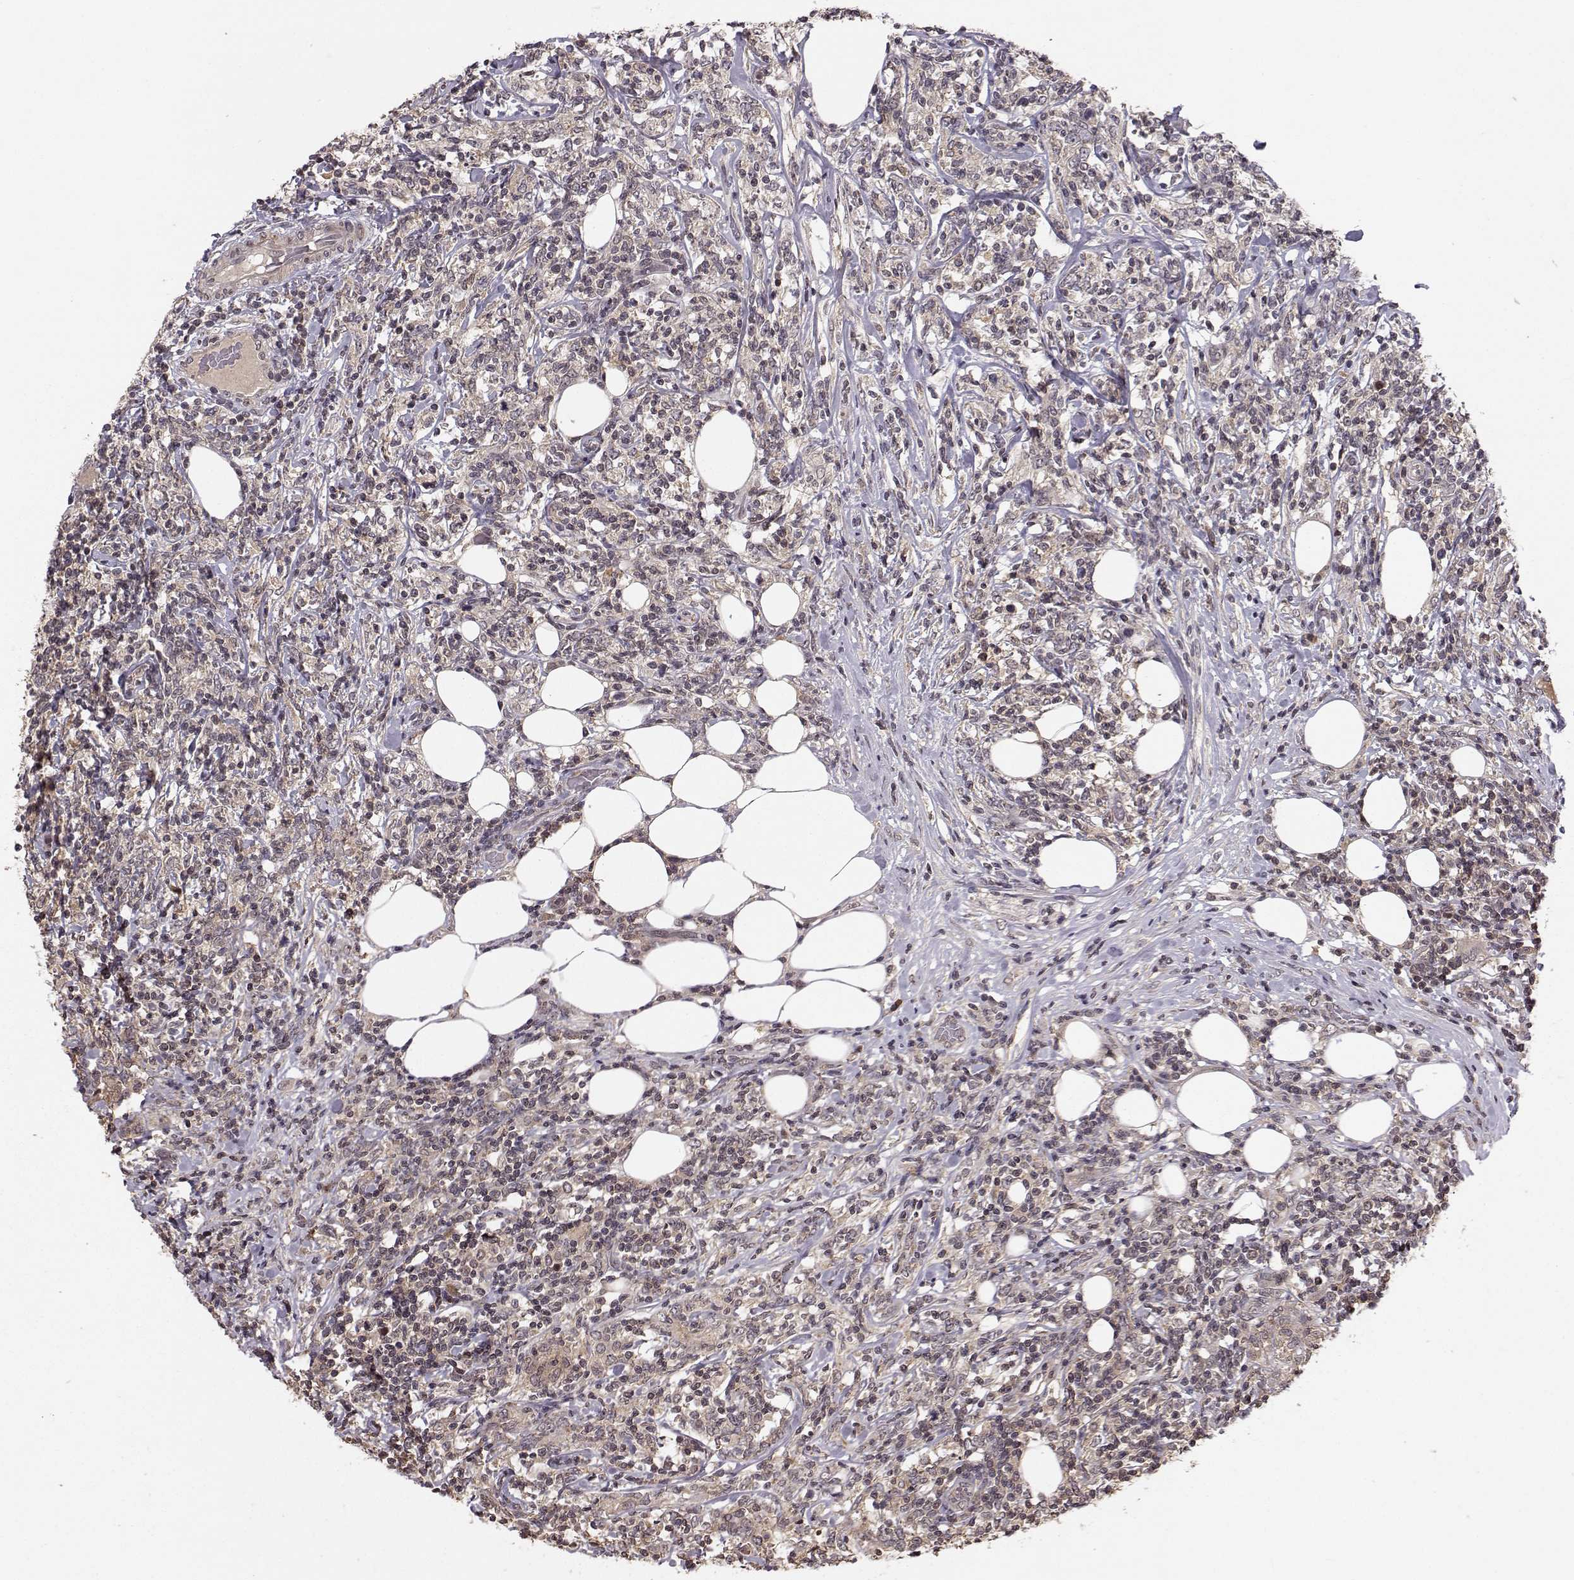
{"staining": {"intensity": "negative", "quantity": "none", "location": "none"}, "tissue": "lymphoma", "cell_type": "Tumor cells", "image_type": "cancer", "snomed": [{"axis": "morphology", "description": "Malignant lymphoma, non-Hodgkin's type, High grade"}, {"axis": "topography", "description": "Lymph node"}], "caption": "High power microscopy histopathology image of an immunohistochemistry (IHC) micrograph of malignant lymphoma, non-Hodgkin's type (high-grade), revealing no significant expression in tumor cells.", "gene": "PLEKHG3", "patient": {"sex": "female", "age": 84}}